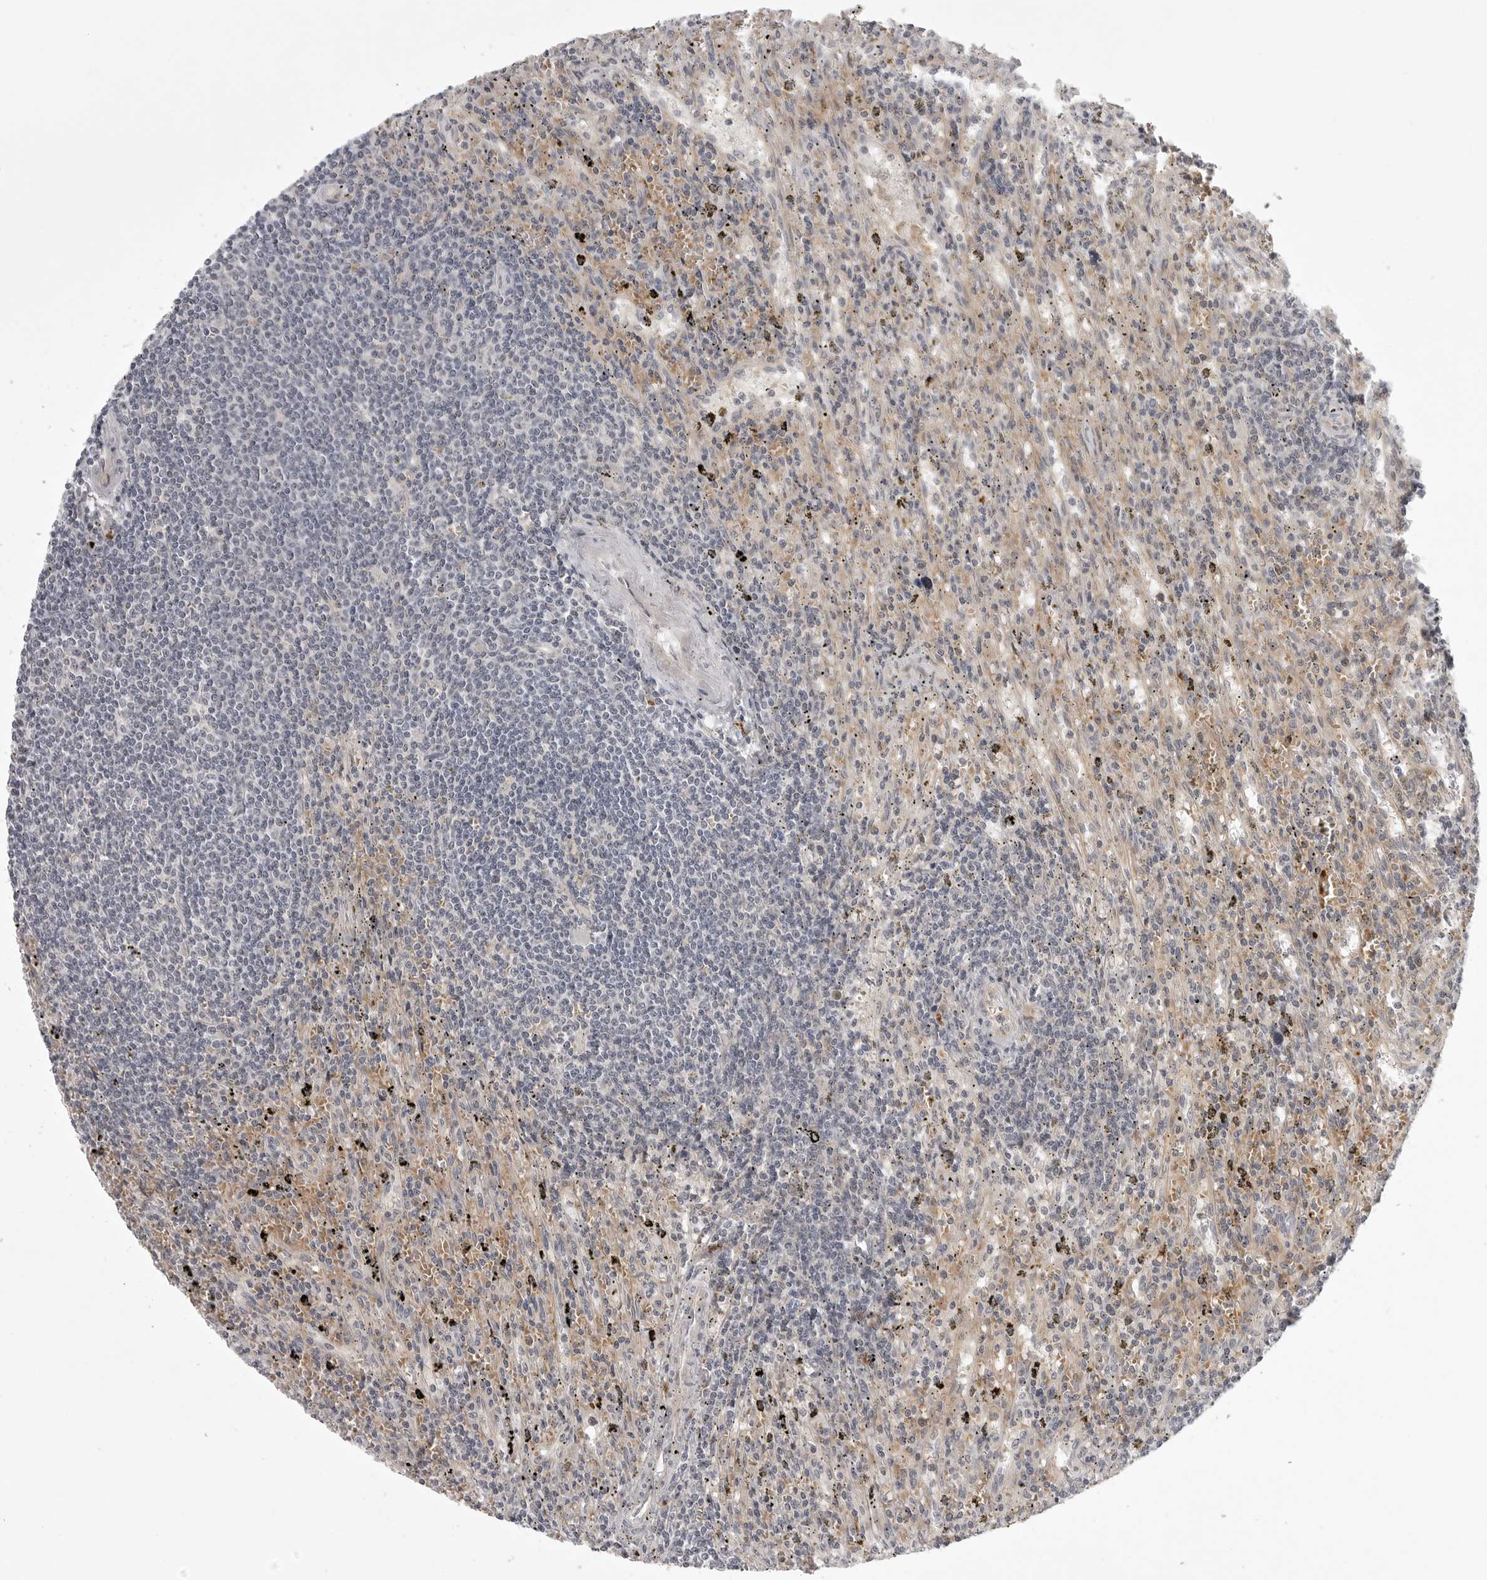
{"staining": {"intensity": "negative", "quantity": "none", "location": "none"}, "tissue": "lymphoma", "cell_type": "Tumor cells", "image_type": "cancer", "snomed": [{"axis": "morphology", "description": "Malignant lymphoma, non-Hodgkin's type, Low grade"}, {"axis": "topography", "description": "Spleen"}], "caption": "A histopathology image of human lymphoma is negative for staining in tumor cells.", "gene": "CD300LD", "patient": {"sex": "male", "age": 76}}